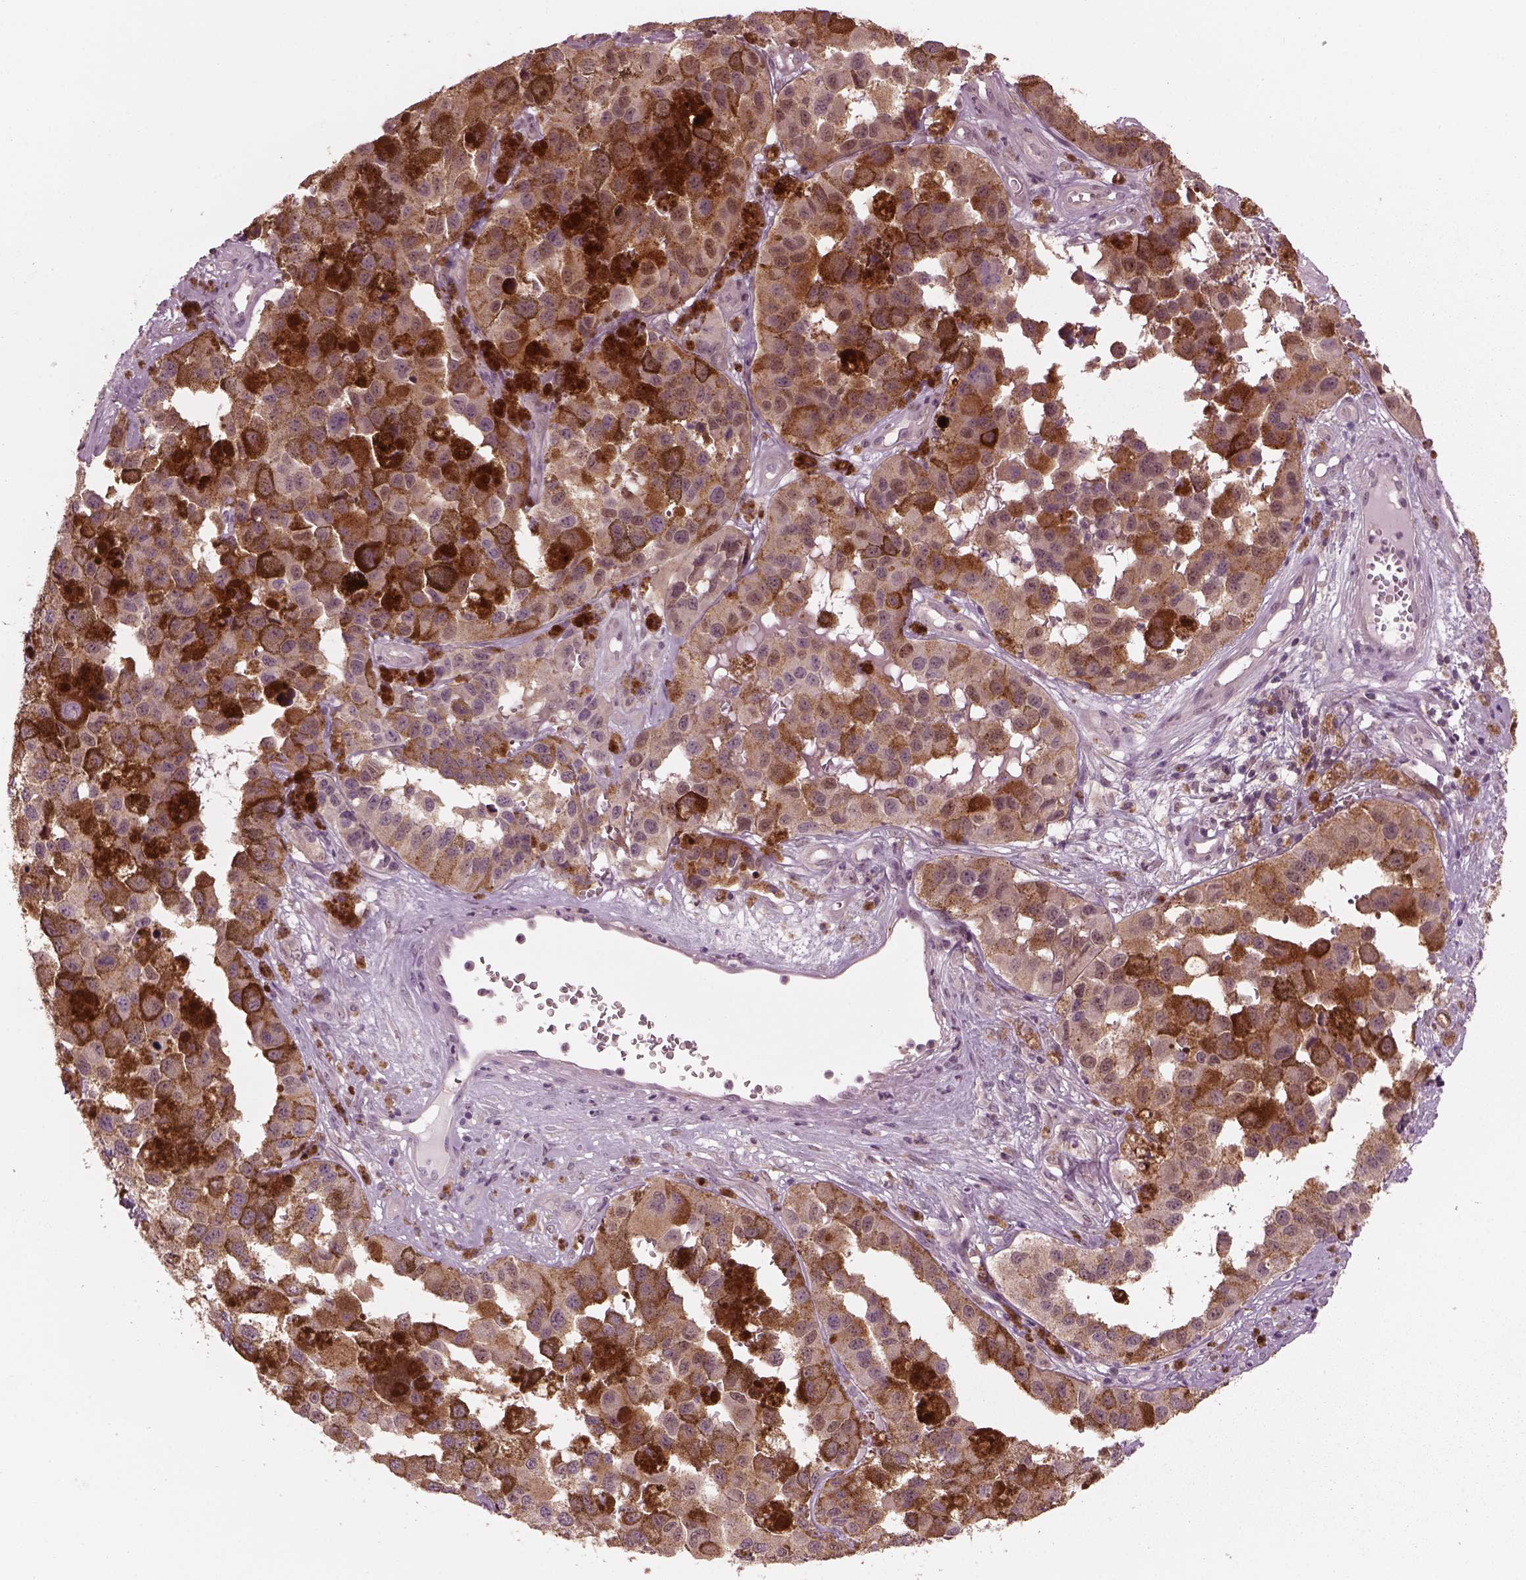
{"staining": {"intensity": "weak", "quantity": "25%-75%", "location": "cytoplasmic/membranous,nuclear"}, "tissue": "melanoma", "cell_type": "Tumor cells", "image_type": "cancer", "snomed": [{"axis": "morphology", "description": "Malignant melanoma, NOS"}, {"axis": "topography", "description": "Skin"}], "caption": "Tumor cells show low levels of weak cytoplasmic/membranous and nuclear expression in about 25%-75% of cells in malignant melanoma.", "gene": "SRI", "patient": {"sex": "female", "age": 58}}